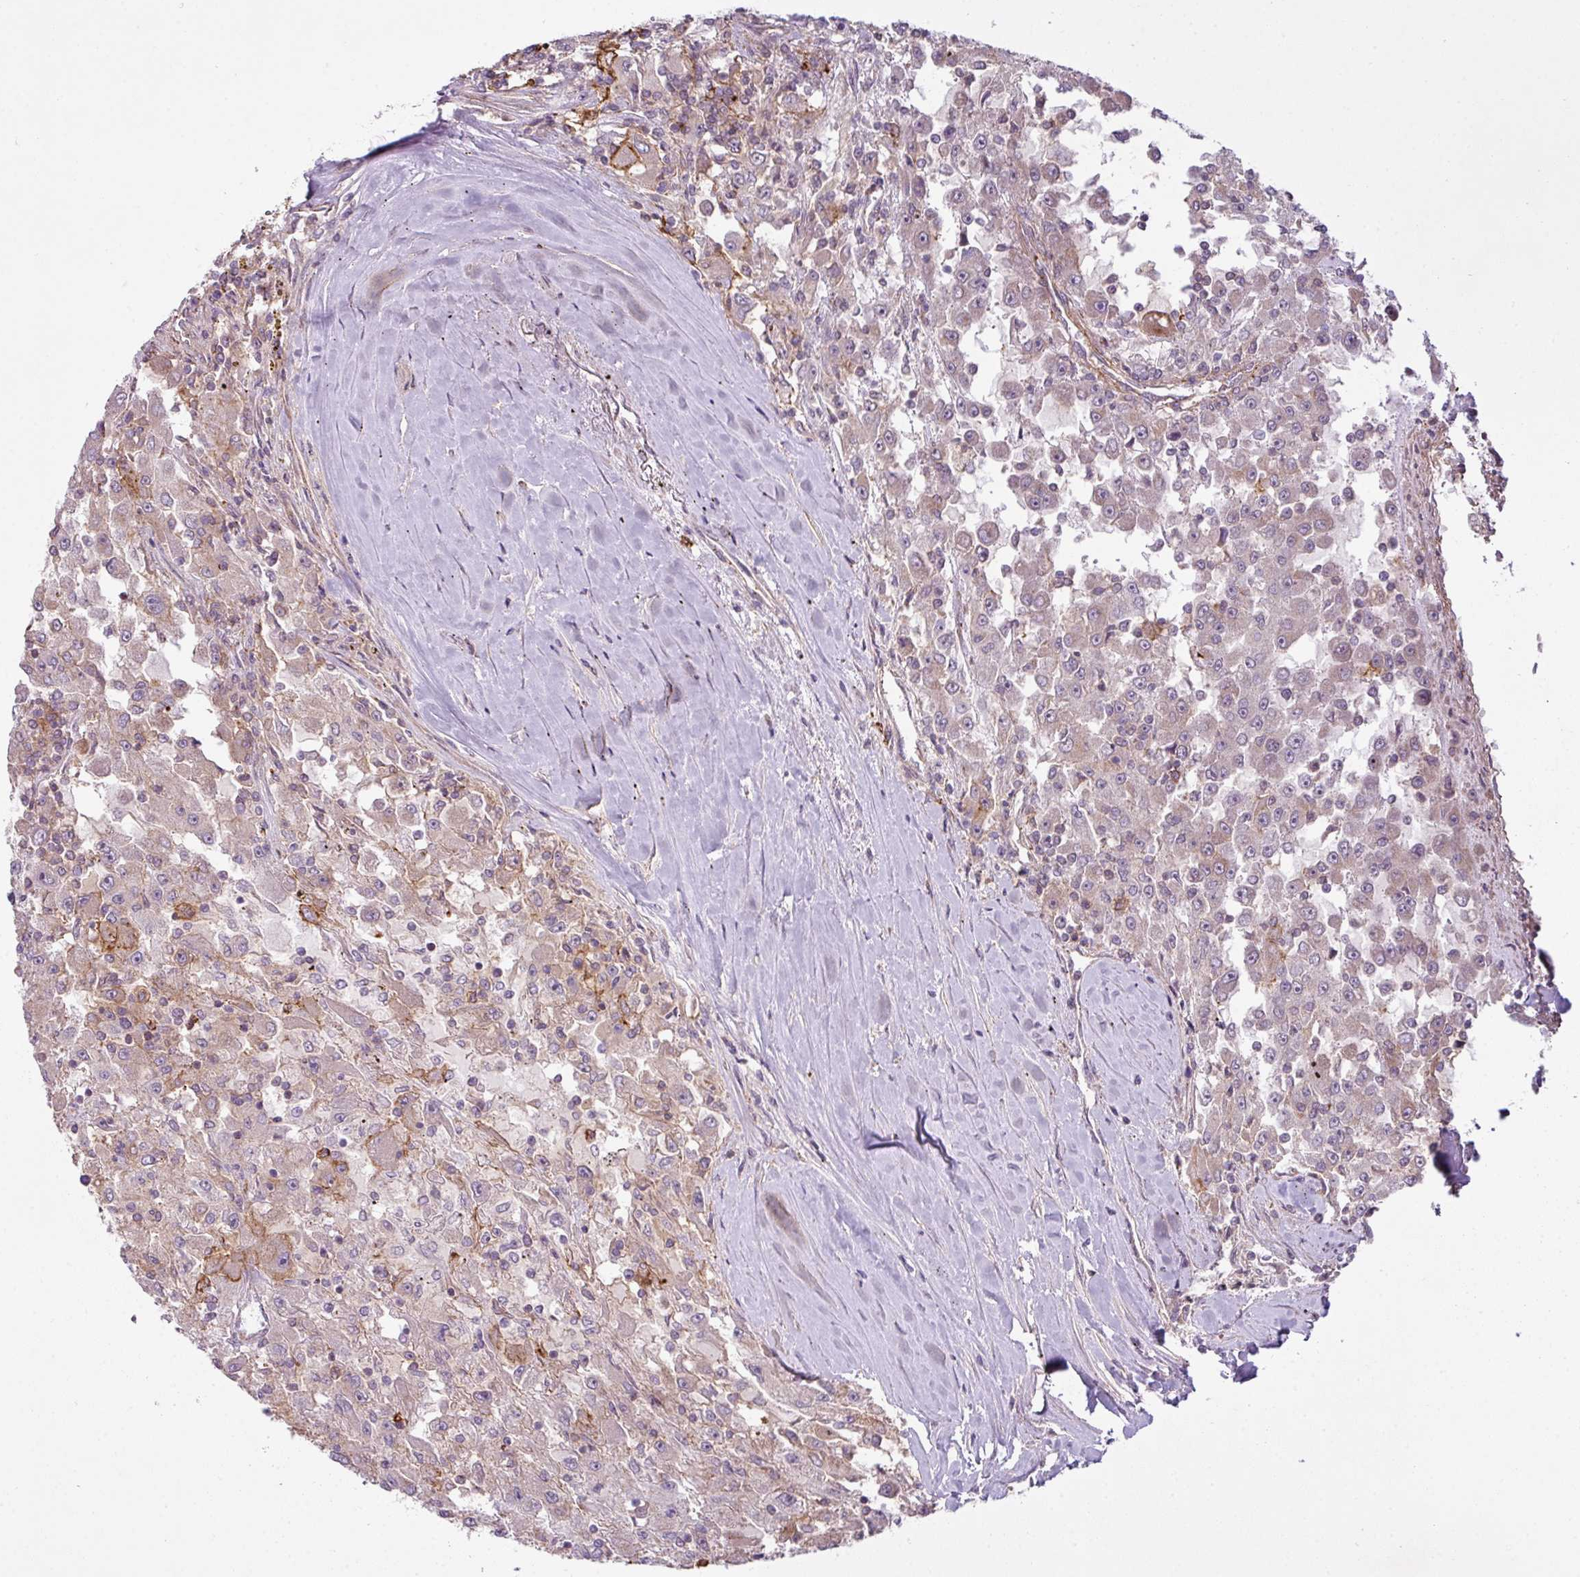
{"staining": {"intensity": "weak", "quantity": "<25%", "location": "cytoplasmic/membranous"}, "tissue": "renal cancer", "cell_type": "Tumor cells", "image_type": "cancer", "snomed": [{"axis": "morphology", "description": "Adenocarcinoma, NOS"}, {"axis": "topography", "description": "Kidney"}], "caption": "IHC histopathology image of adenocarcinoma (renal) stained for a protein (brown), which exhibits no positivity in tumor cells. (DAB immunohistochemistry with hematoxylin counter stain).", "gene": "ZC2HC1C", "patient": {"sex": "female", "age": 67}}